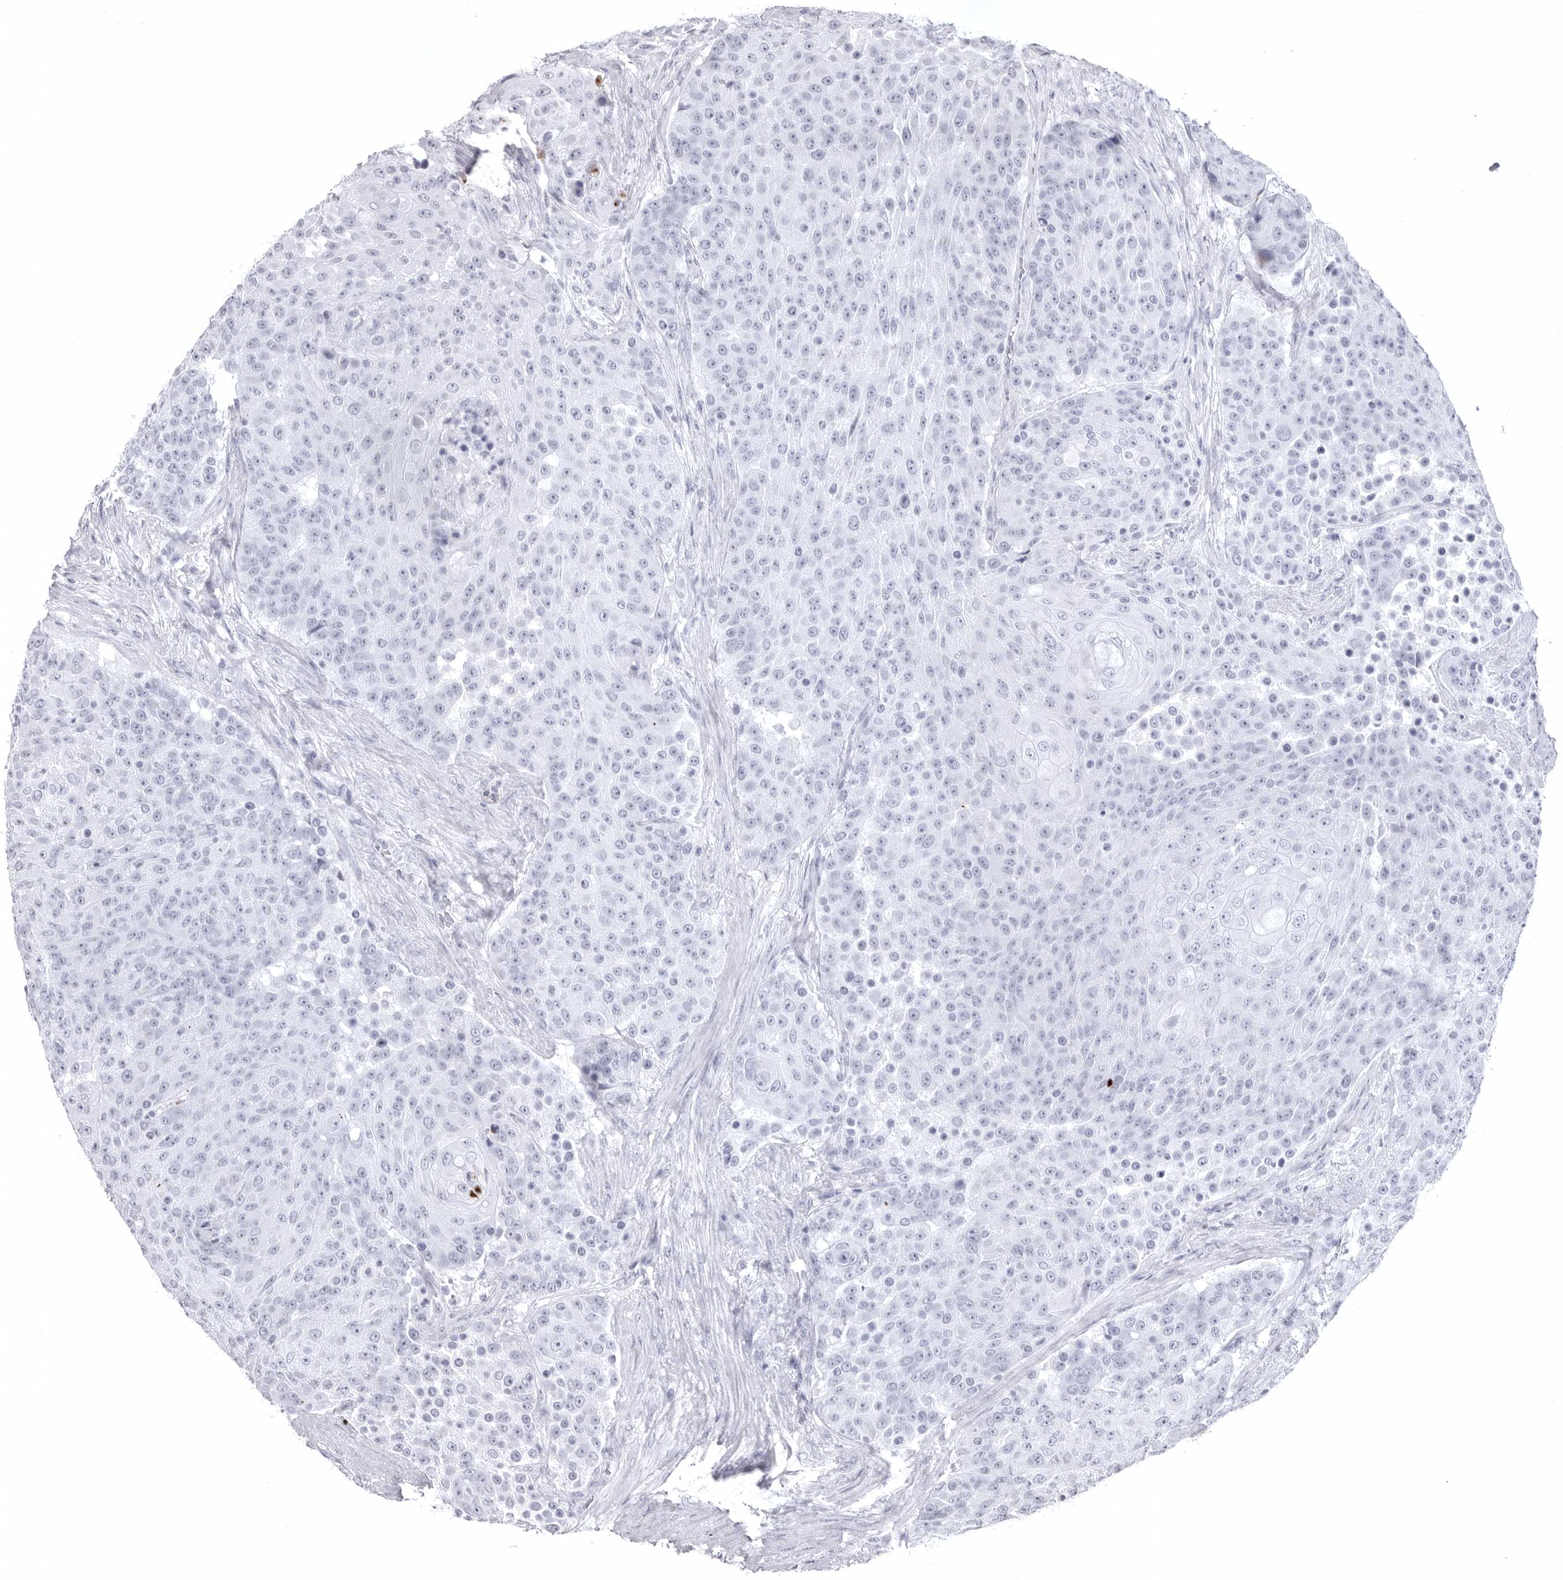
{"staining": {"intensity": "negative", "quantity": "none", "location": "none"}, "tissue": "urothelial cancer", "cell_type": "Tumor cells", "image_type": "cancer", "snomed": [{"axis": "morphology", "description": "Urothelial carcinoma, High grade"}, {"axis": "topography", "description": "Urinary bladder"}], "caption": "This micrograph is of urothelial cancer stained with immunohistochemistry (IHC) to label a protein in brown with the nuclei are counter-stained blue. There is no staining in tumor cells.", "gene": "COL26A1", "patient": {"sex": "female", "age": 63}}